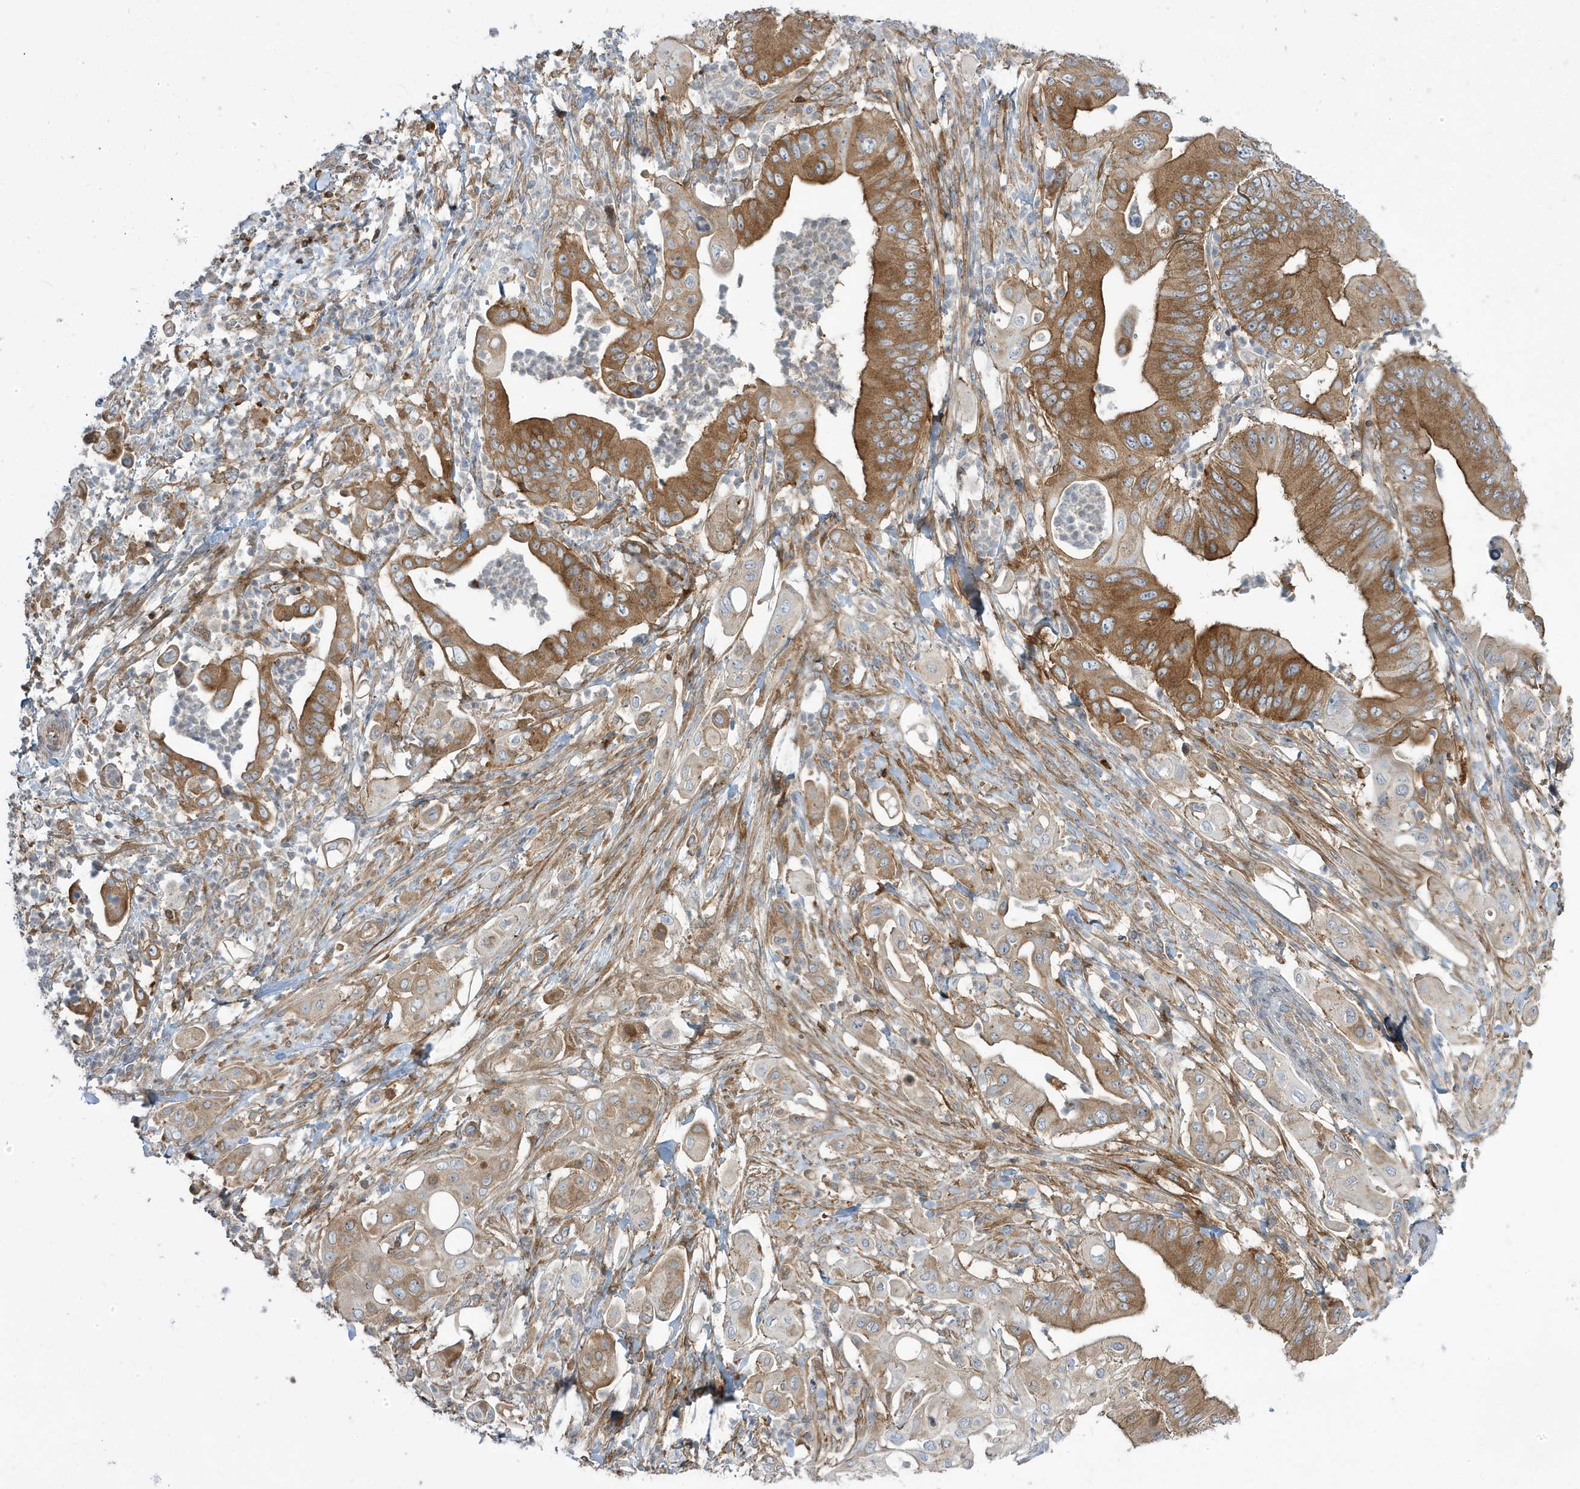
{"staining": {"intensity": "moderate", "quantity": ">75%", "location": "cytoplasmic/membranous"}, "tissue": "pancreatic cancer", "cell_type": "Tumor cells", "image_type": "cancer", "snomed": [{"axis": "morphology", "description": "Adenocarcinoma, NOS"}, {"axis": "topography", "description": "Pancreas"}], "caption": "High-magnification brightfield microscopy of adenocarcinoma (pancreatic) stained with DAB (brown) and counterstained with hematoxylin (blue). tumor cells exhibit moderate cytoplasmic/membranous positivity is identified in approximately>75% of cells.", "gene": "STAM", "patient": {"sex": "female", "age": 77}}